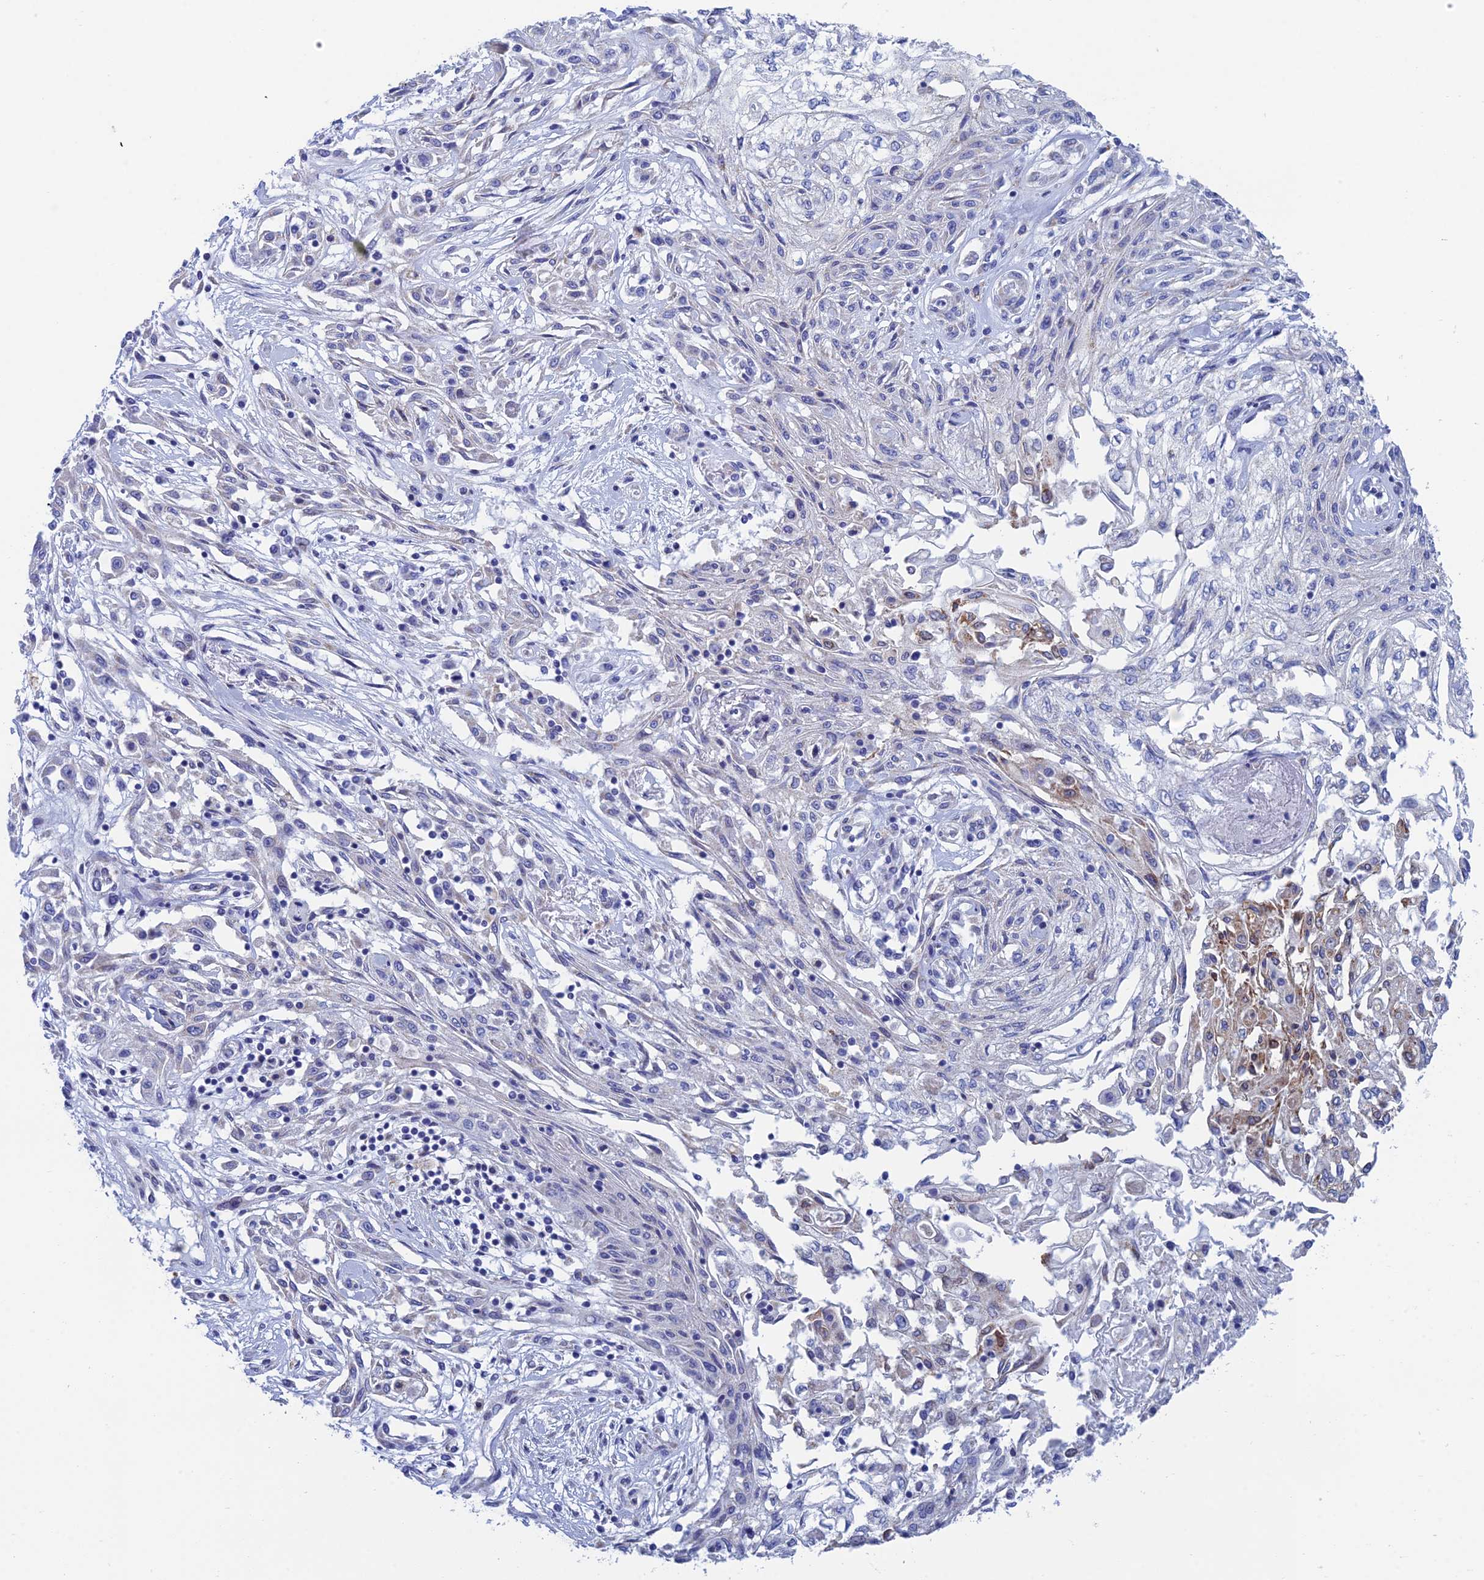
{"staining": {"intensity": "negative", "quantity": "none", "location": "none"}, "tissue": "skin cancer", "cell_type": "Tumor cells", "image_type": "cancer", "snomed": [{"axis": "morphology", "description": "Squamous cell carcinoma, NOS"}, {"axis": "morphology", "description": "Squamous cell carcinoma, metastatic, NOS"}, {"axis": "topography", "description": "Skin"}, {"axis": "topography", "description": "Lymph node"}], "caption": "There is no significant positivity in tumor cells of metastatic squamous cell carcinoma (skin).", "gene": "CFAP210", "patient": {"sex": "male", "age": 75}}